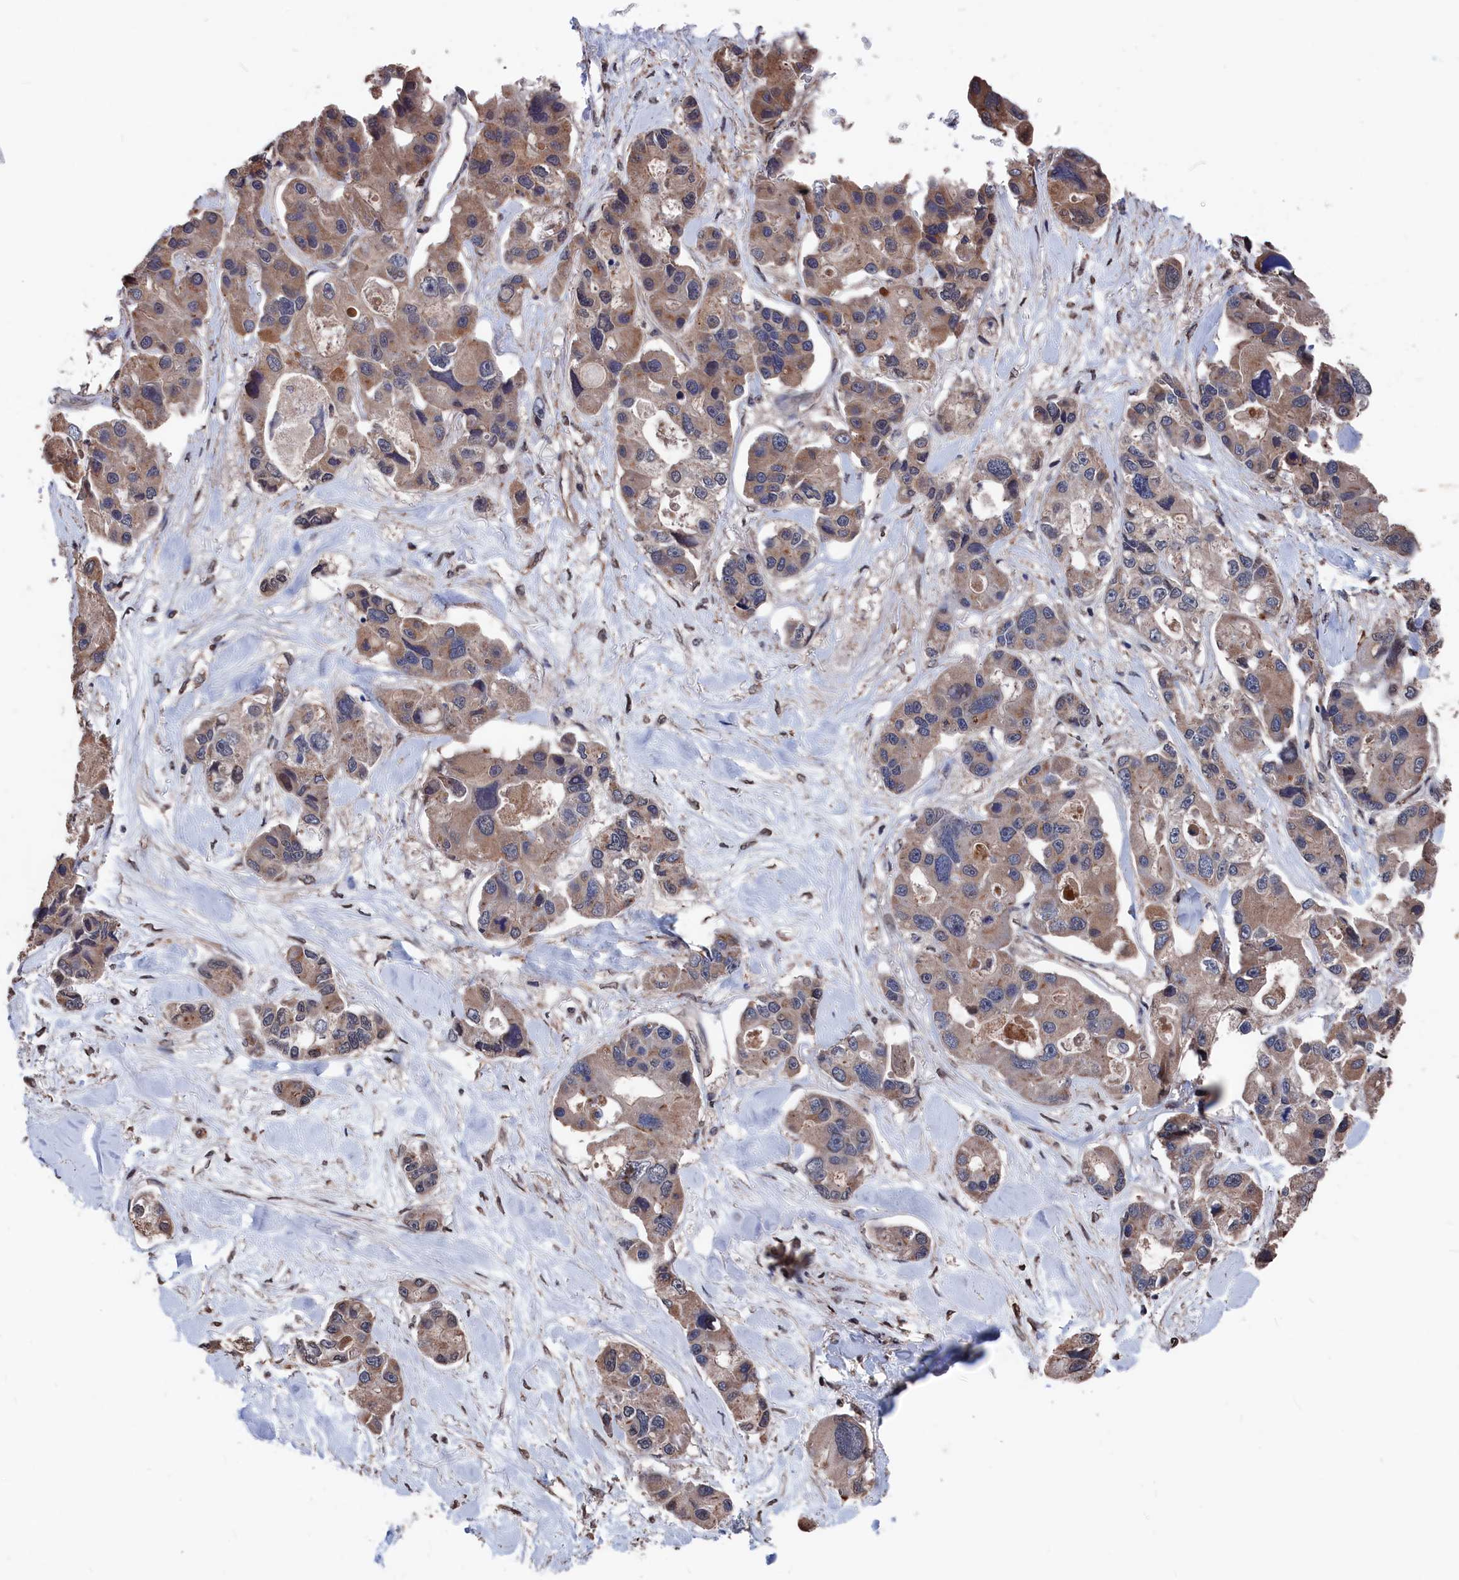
{"staining": {"intensity": "moderate", "quantity": "<25%", "location": "cytoplasmic/membranous"}, "tissue": "lung cancer", "cell_type": "Tumor cells", "image_type": "cancer", "snomed": [{"axis": "morphology", "description": "Adenocarcinoma, NOS"}, {"axis": "topography", "description": "Lung"}], "caption": "Moderate cytoplasmic/membranous protein positivity is appreciated in approximately <25% of tumor cells in lung cancer (adenocarcinoma). The staining was performed using DAB, with brown indicating positive protein expression. Nuclei are stained blue with hematoxylin.", "gene": "PDE12", "patient": {"sex": "female", "age": 54}}